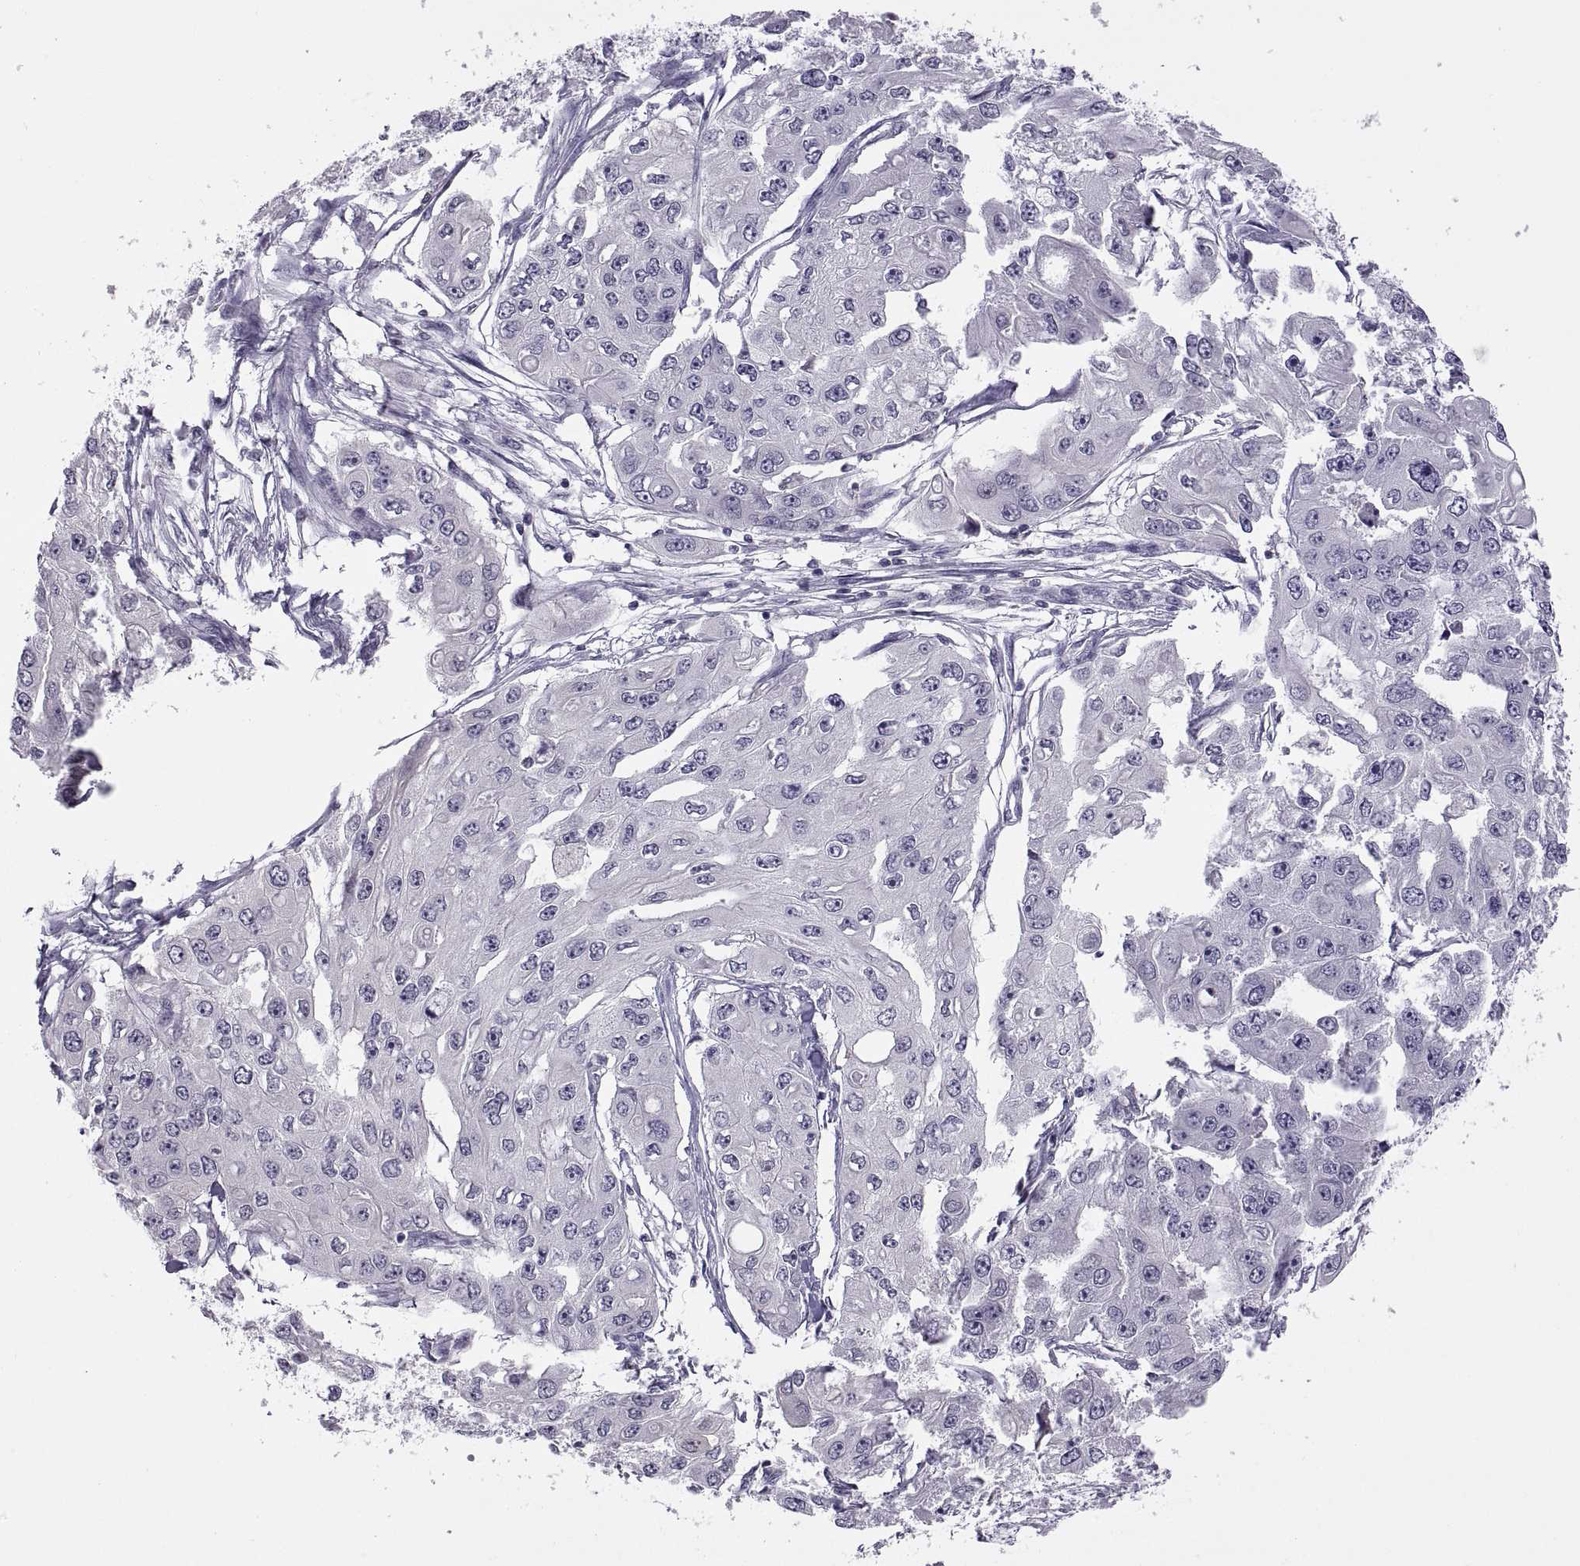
{"staining": {"intensity": "negative", "quantity": "none", "location": "none"}, "tissue": "ovarian cancer", "cell_type": "Tumor cells", "image_type": "cancer", "snomed": [{"axis": "morphology", "description": "Cystadenocarcinoma, serous, NOS"}, {"axis": "topography", "description": "Ovary"}], "caption": "Immunohistochemistry (IHC) photomicrograph of neoplastic tissue: serous cystadenocarcinoma (ovarian) stained with DAB demonstrates no significant protein expression in tumor cells.", "gene": "TTC21A", "patient": {"sex": "female", "age": 56}}